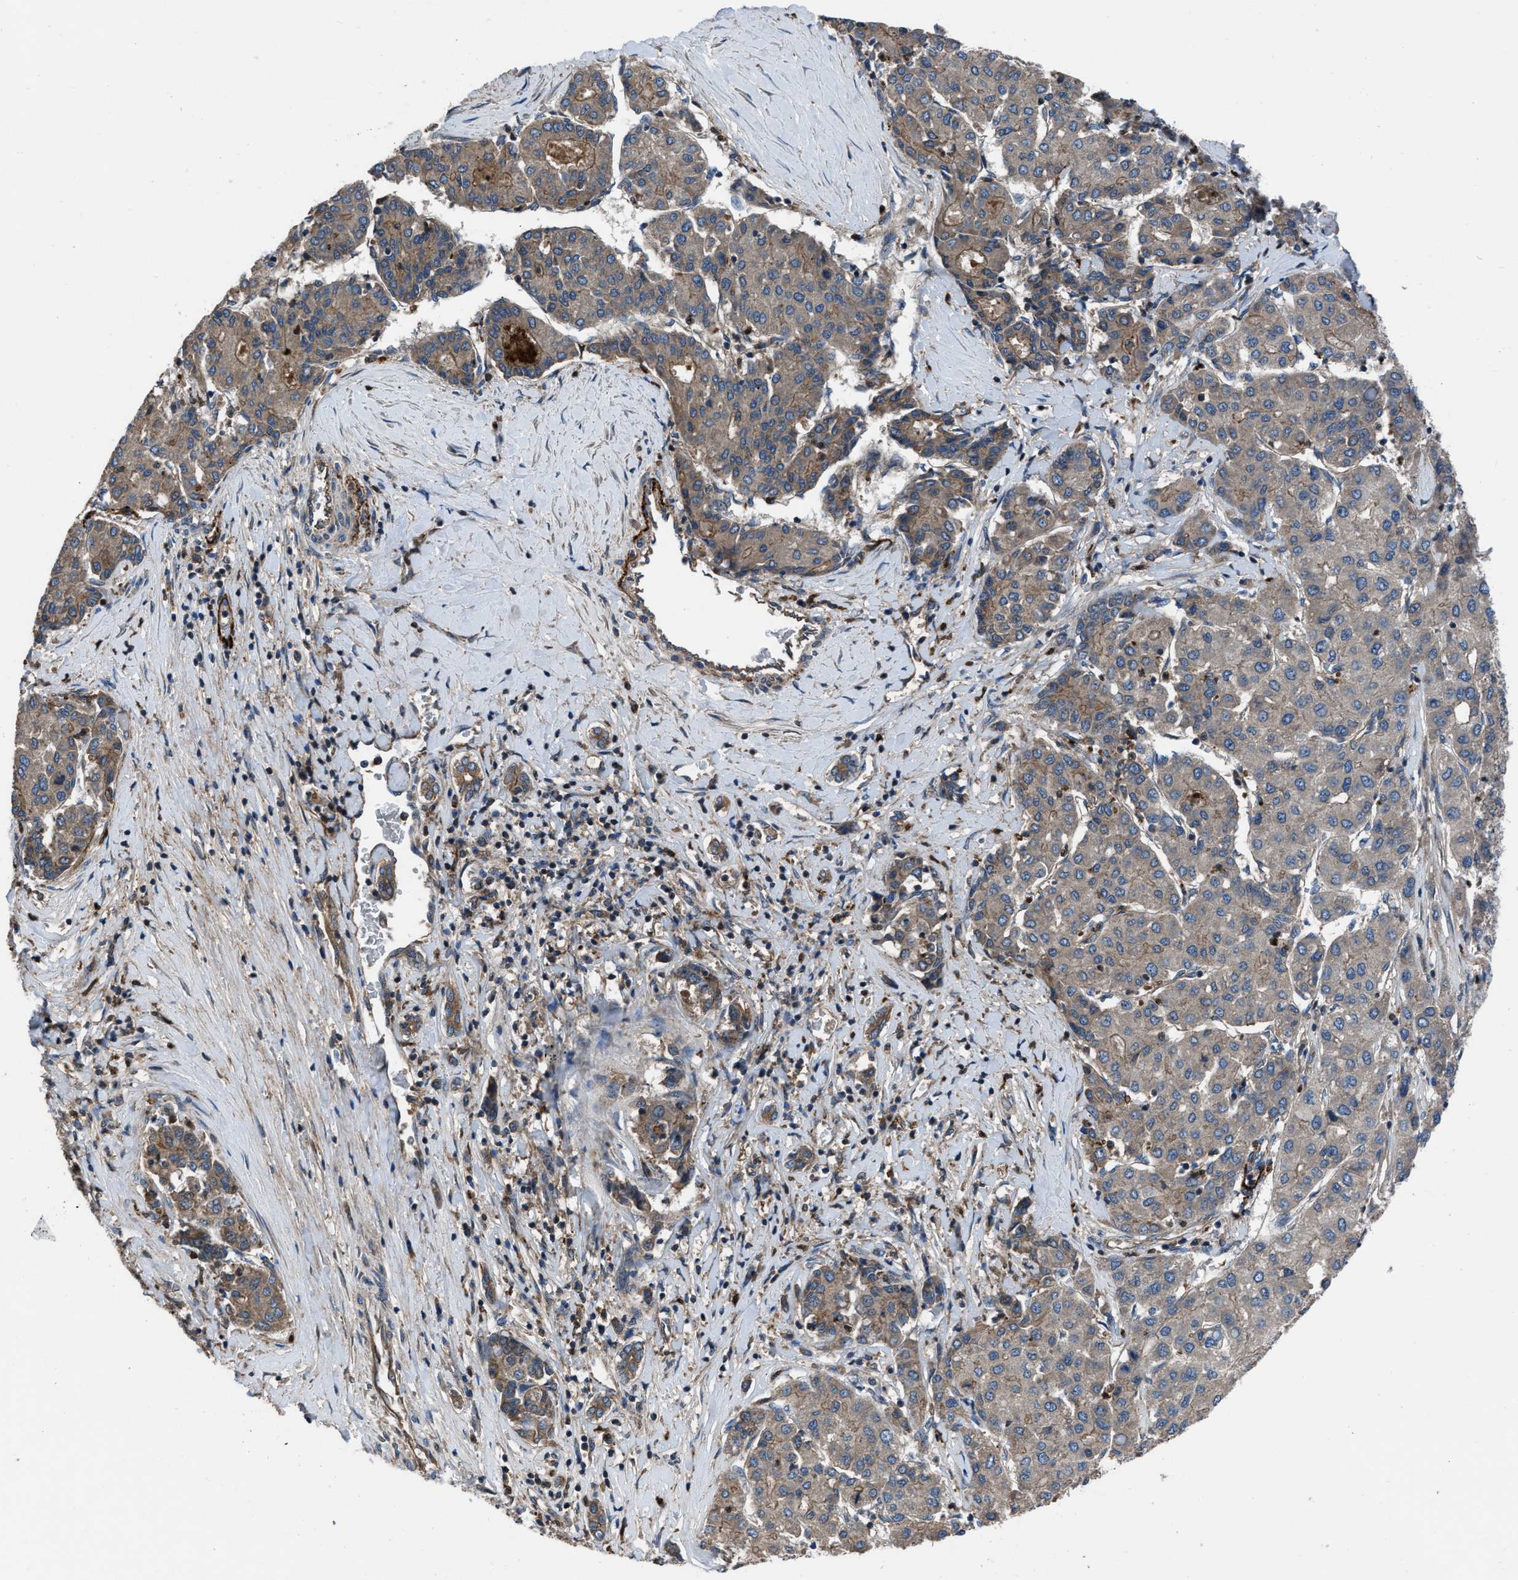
{"staining": {"intensity": "weak", "quantity": ">75%", "location": "cytoplasmic/membranous"}, "tissue": "liver cancer", "cell_type": "Tumor cells", "image_type": "cancer", "snomed": [{"axis": "morphology", "description": "Carcinoma, Hepatocellular, NOS"}, {"axis": "topography", "description": "Liver"}], "caption": "A brown stain shows weak cytoplasmic/membranous positivity of a protein in liver cancer tumor cells. Immunohistochemistry (ihc) stains the protein of interest in brown and the nuclei are stained blue.", "gene": "USP25", "patient": {"sex": "male", "age": 65}}